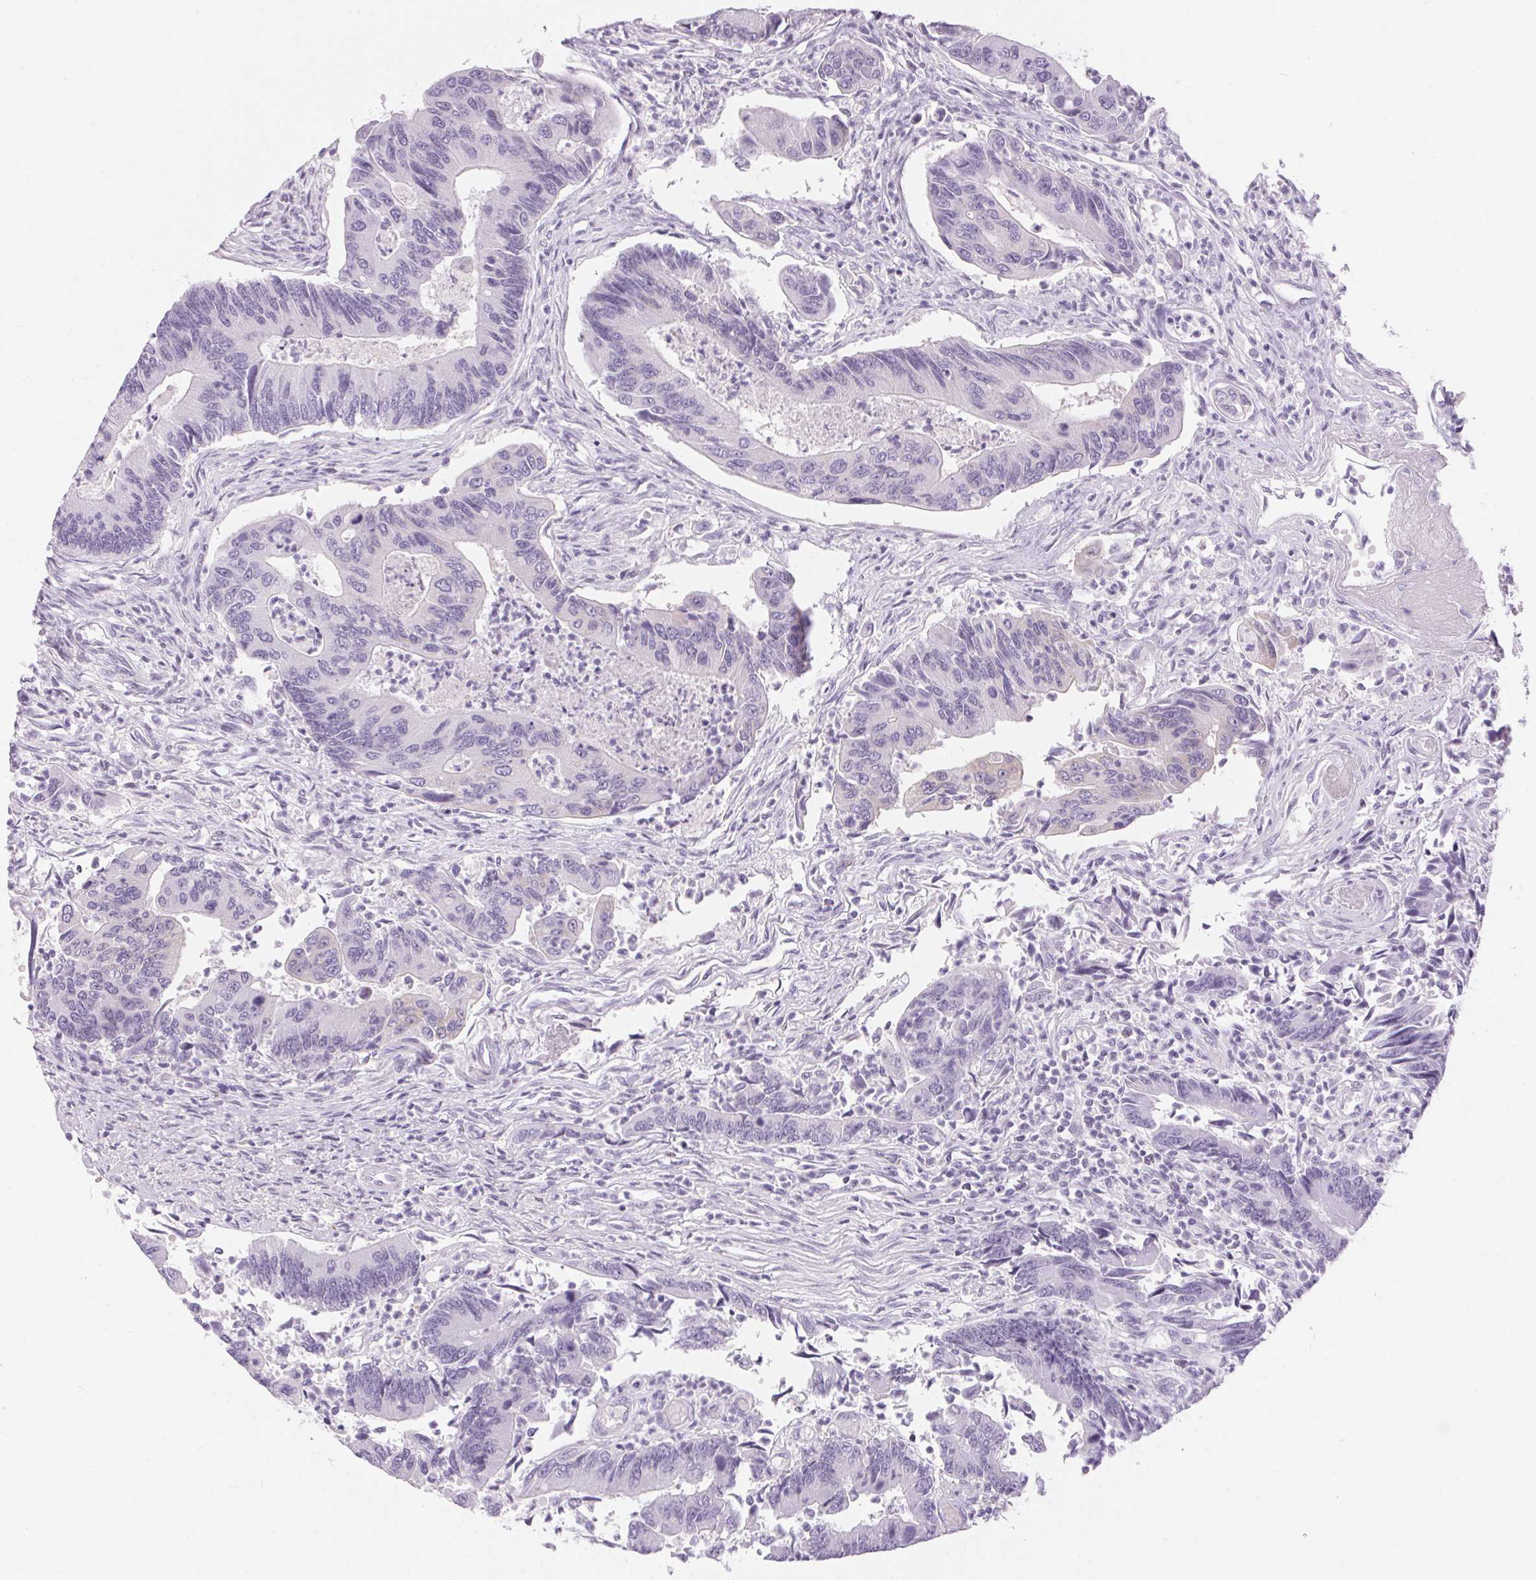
{"staining": {"intensity": "negative", "quantity": "none", "location": "none"}, "tissue": "colorectal cancer", "cell_type": "Tumor cells", "image_type": "cancer", "snomed": [{"axis": "morphology", "description": "Adenocarcinoma, NOS"}, {"axis": "topography", "description": "Colon"}], "caption": "Colorectal cancer (adenocarcinoma) was stained to show a protein in brown. There is no significant staining in tumor cells. Nuclei are stained in blue.", "gene": "CADPS", "patient": {"sex": "female", "age": 67}}